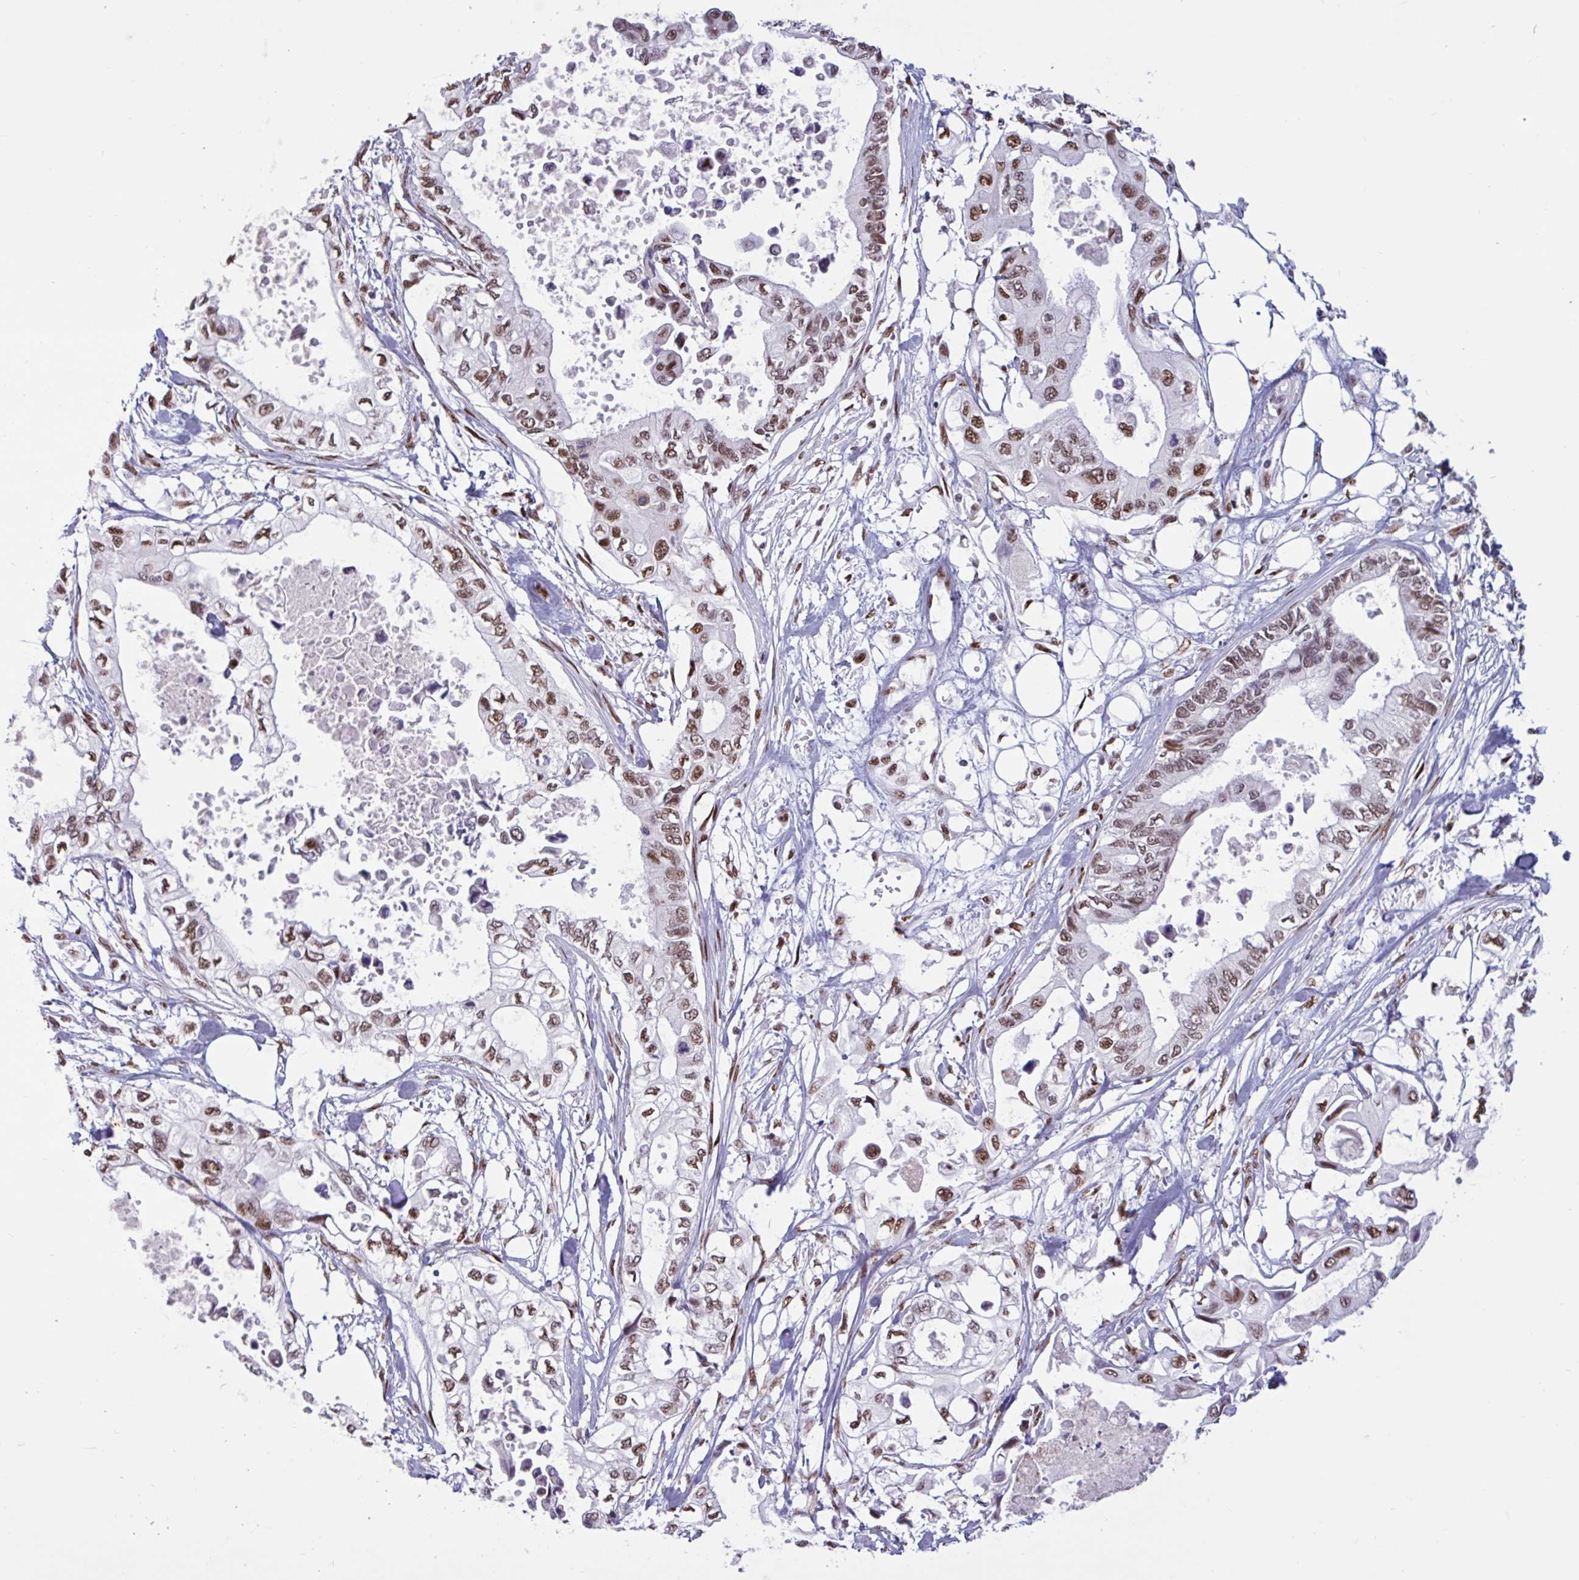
{"staining": {"intensity": "moderate", "quantity": ">75%", "location": "nuclear"}, "tissue": "pancreatic cancer", "cell_type": "Tumor cells", "image_type": "cancer", "snomed": [{"axis": "morphology", "description": "Adenocarcinoma, NOS"}, {"axis": "topography", "description": "Pancreas"}], "caption": "IHC photomicrograph of neoplastic tissue: pancreatic cancer (adenocarcinoma) stained using immunohistochemistry demonstrates medium levels of moderate protein expression localized specifically in the nuclear of tumor cells, appearing as a nuclear brown color.", "gene": "CBFA2T2", "patient": {"sex": "female", "age": 63}}